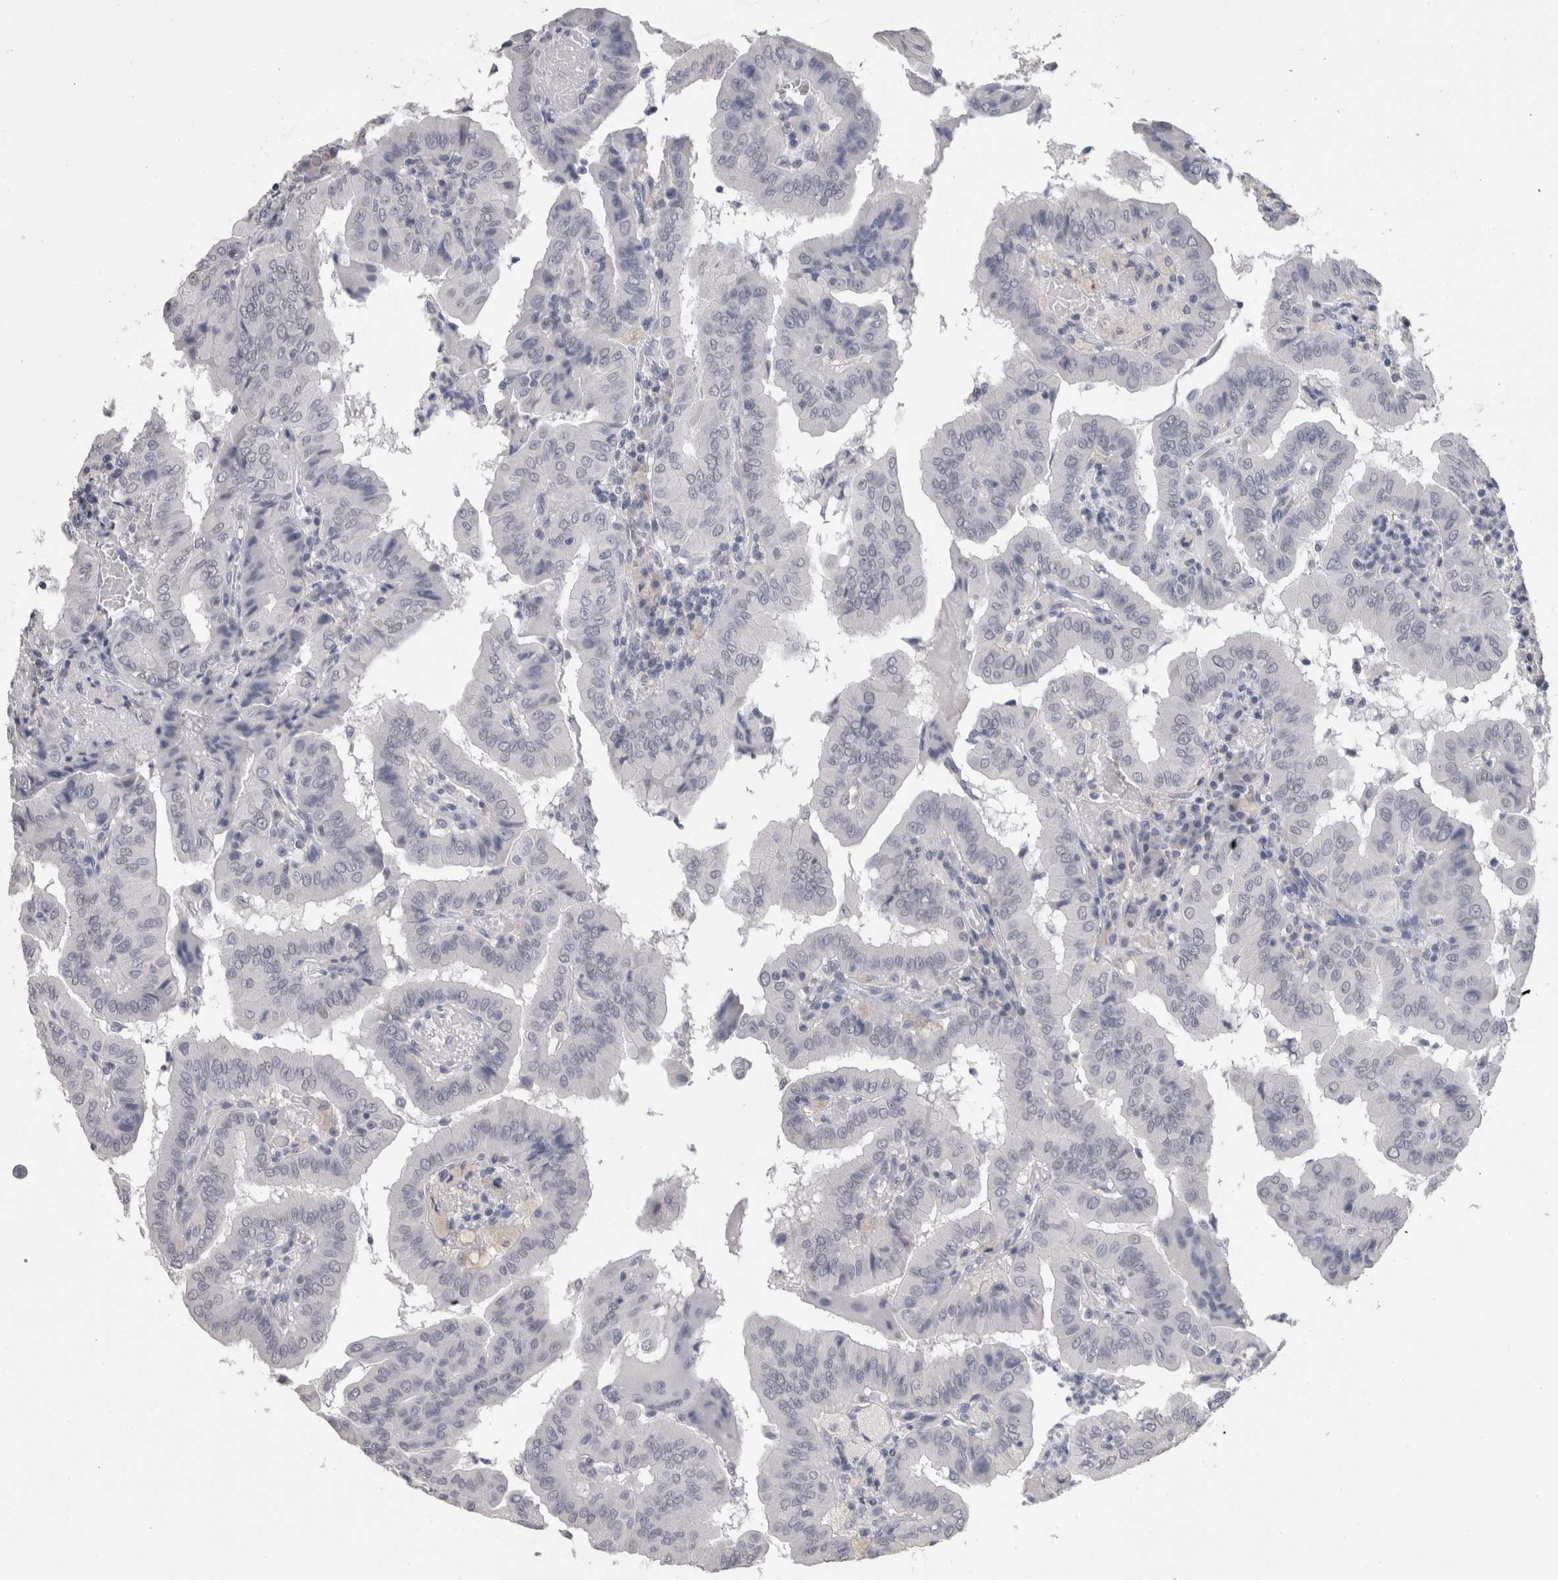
{"staining": {"intensity": "negative", "quantity": "none", "location": "none"}, "tissue": "thyroid cancer", "cell_type": "Tumor cells", "image_type": "cancer", "snomed": [{"axis": "morphology", "description": "Papillary adenocarcinoma, NOS"}, {"axis": "topography", "description": "Thyroid gland"}], "caption": "Micrograph shows no protein staining in tumor cells of thyroid cancer tissue.", "gene": "DDX17", "patient": {"sex": "male", "age": 33}}